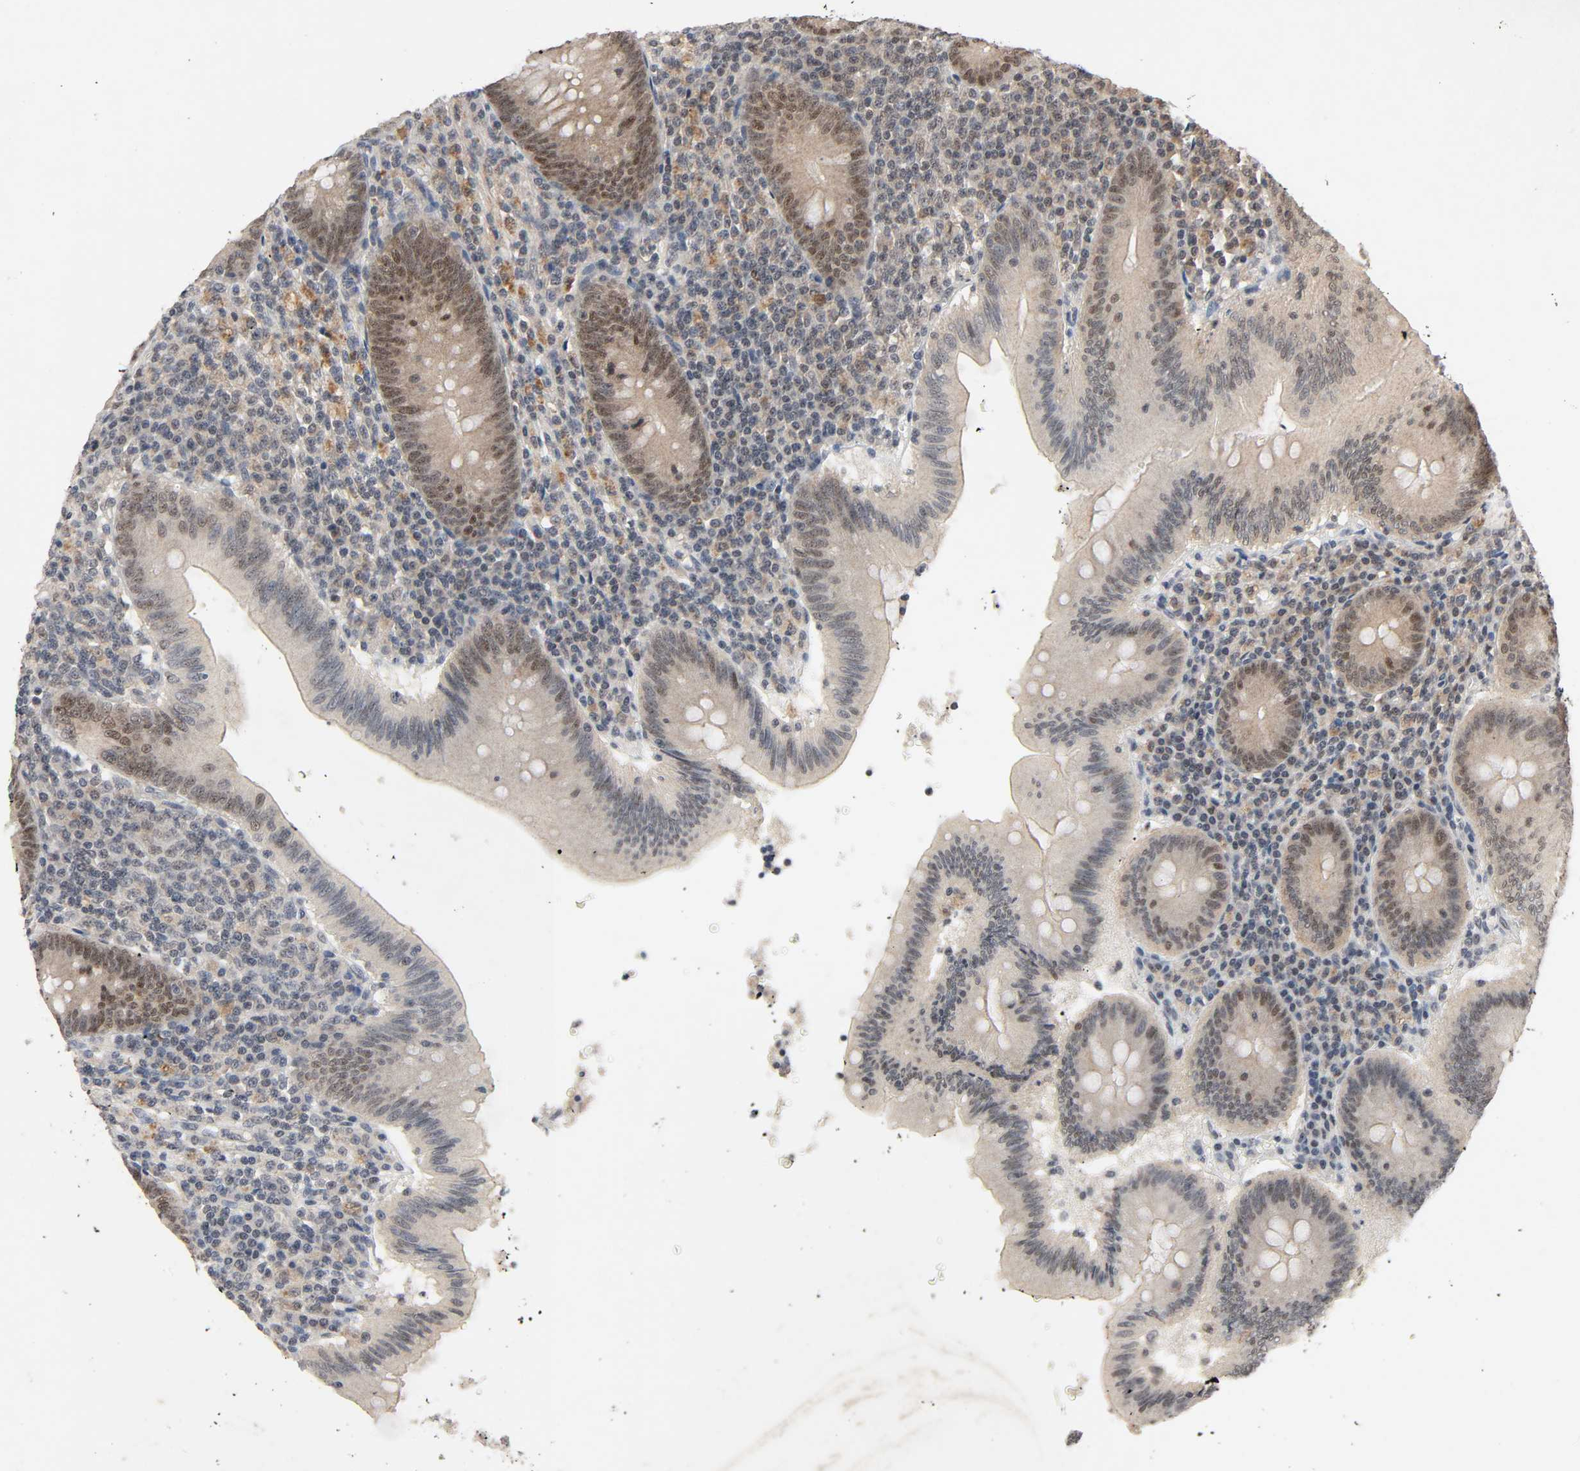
{"staining": {"intensity": "moderate", "quantity": ">75%", "location": "cytoplasmic/membranous,nuclear"}, "tissue": "appendix", "cell_type": "Glandular cells", "image_type": "normal", "snomed": [{"axis": "morphology", "description": "Normal tissue, NOS"}, {"axis": "morphology", "description": "Inflammation, NOS"}, {"axis": "topography", "description": "Appendix"}], "caption": "Appendix stained with DAB (3,3'-diaminobenzidine) immunohistochemistry (IHC) displays medium levels of moderate cytoplasmic/membranous,nuclear positivity in about >75% of glandular cells.", "gene": "MAPKAPK5", "patient": {"sex": "male", "age": 46}}